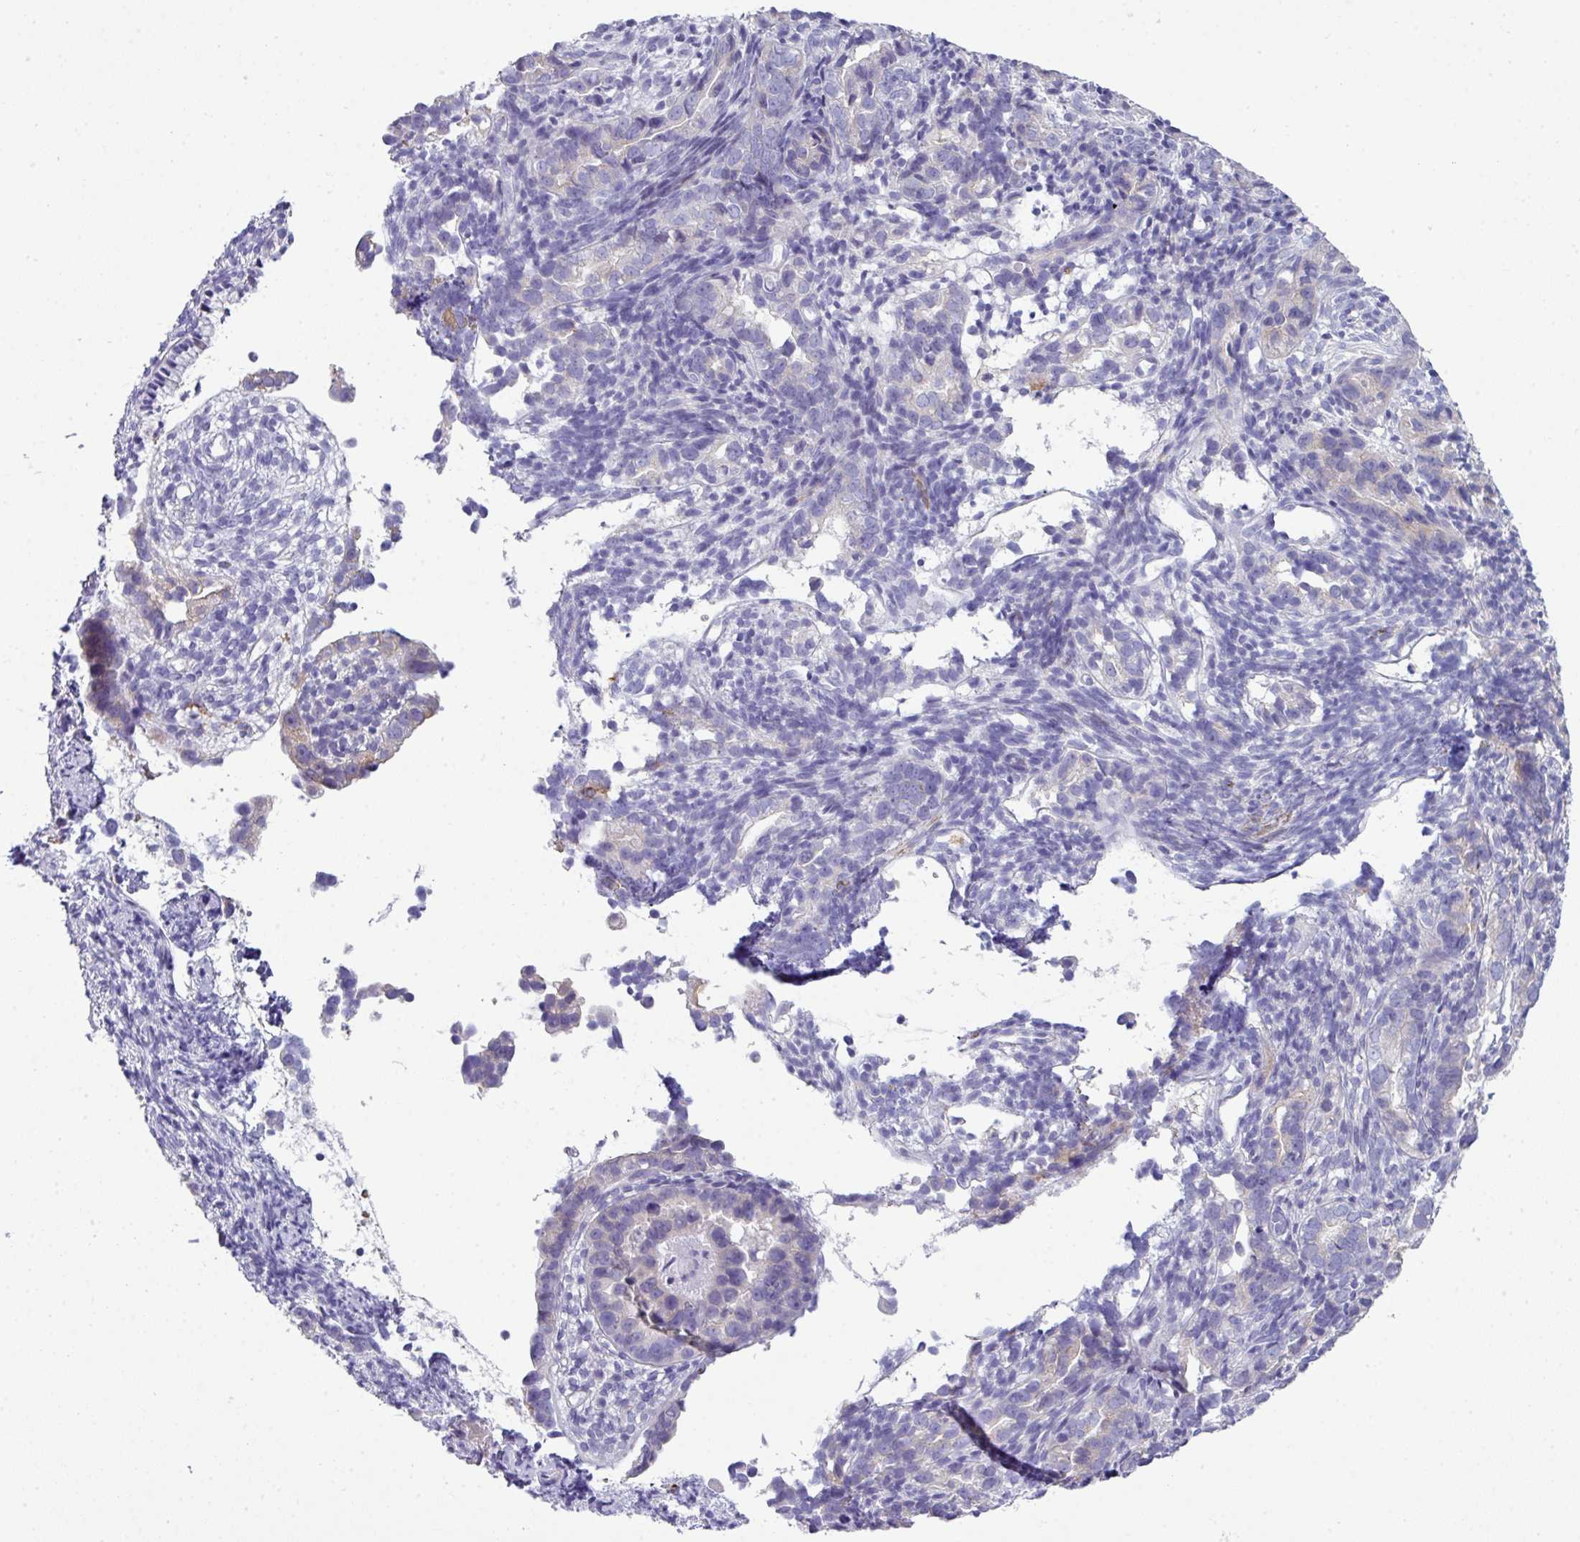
{"staining": {"intensity": "negative", "quantity": "none", "location": "none"}, "tissue": "endometrial cancer", "cell_type": "Tumor cells", "image_type": "cancer", "snomed": [{"axis": "morphology", "description": "Adenocarcinoma, NOS"}, {"axis": "topography", "description": "Endometrium"}], "caption": "Tumor cells show no significant positivity in endometrial cancer (adenocarcinoma). (DAB (3,3'-diaminobenzidine) immunohistochemistry, high magnification).", "gene": "ABCC5", "patient": {"sex": "female", "age": 57}}